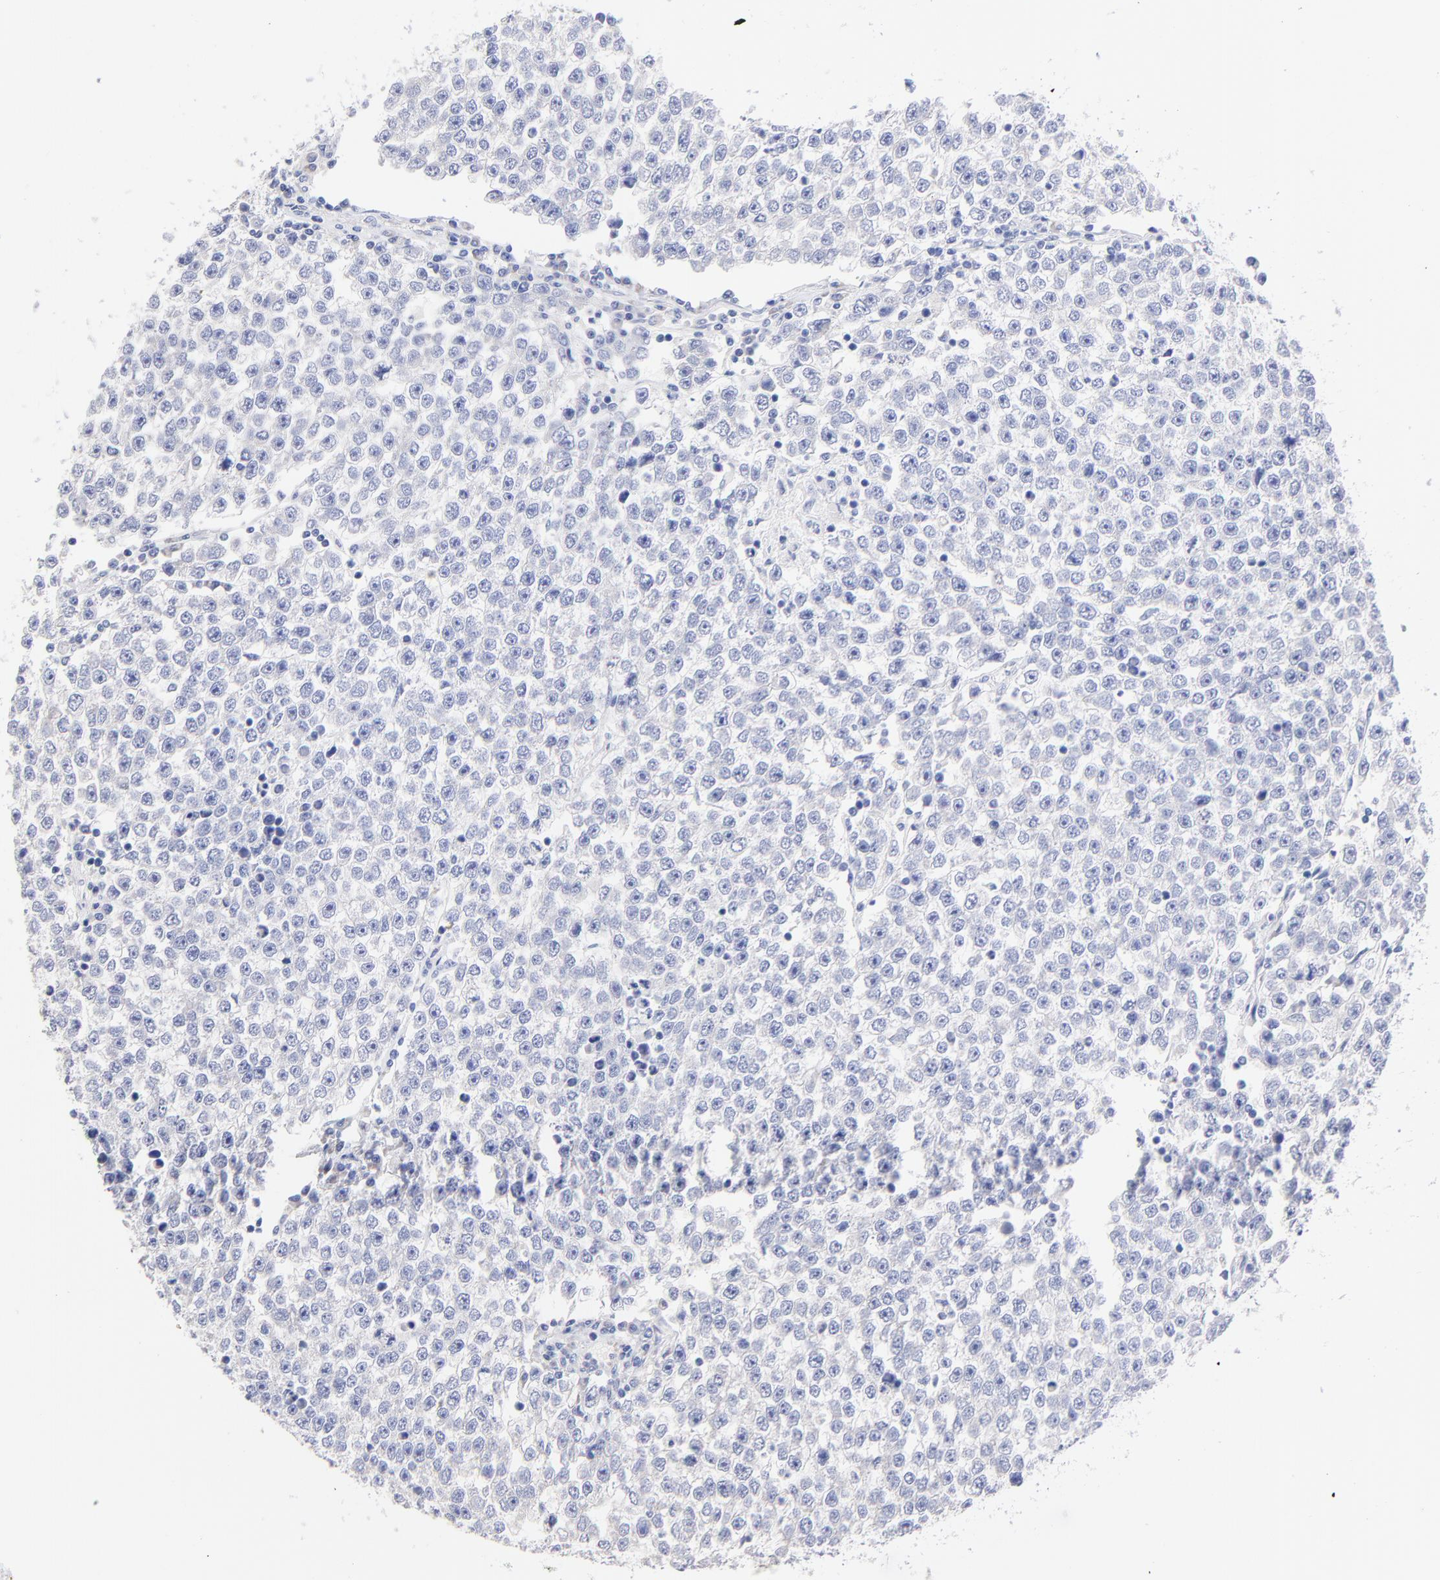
{"staining": {"intensity": "negative", "quantity": "none", "location": "none"}, "tissue": "testis cancer", "cell_type": "Tumor cells", "image_type": "cancer", "snomed": [{"axis": "morphology", "description": "Seminoma, NOS"}, {"axis": "topography", "description": "Testis"}], "caption": "This is an immunohistochemistry (IHC) micrograph of human testis cancer (seminoma). There is no positivity in tumor cells.", "gene": "CFAP57", "patient": {"sex": "male", "age": 36}}